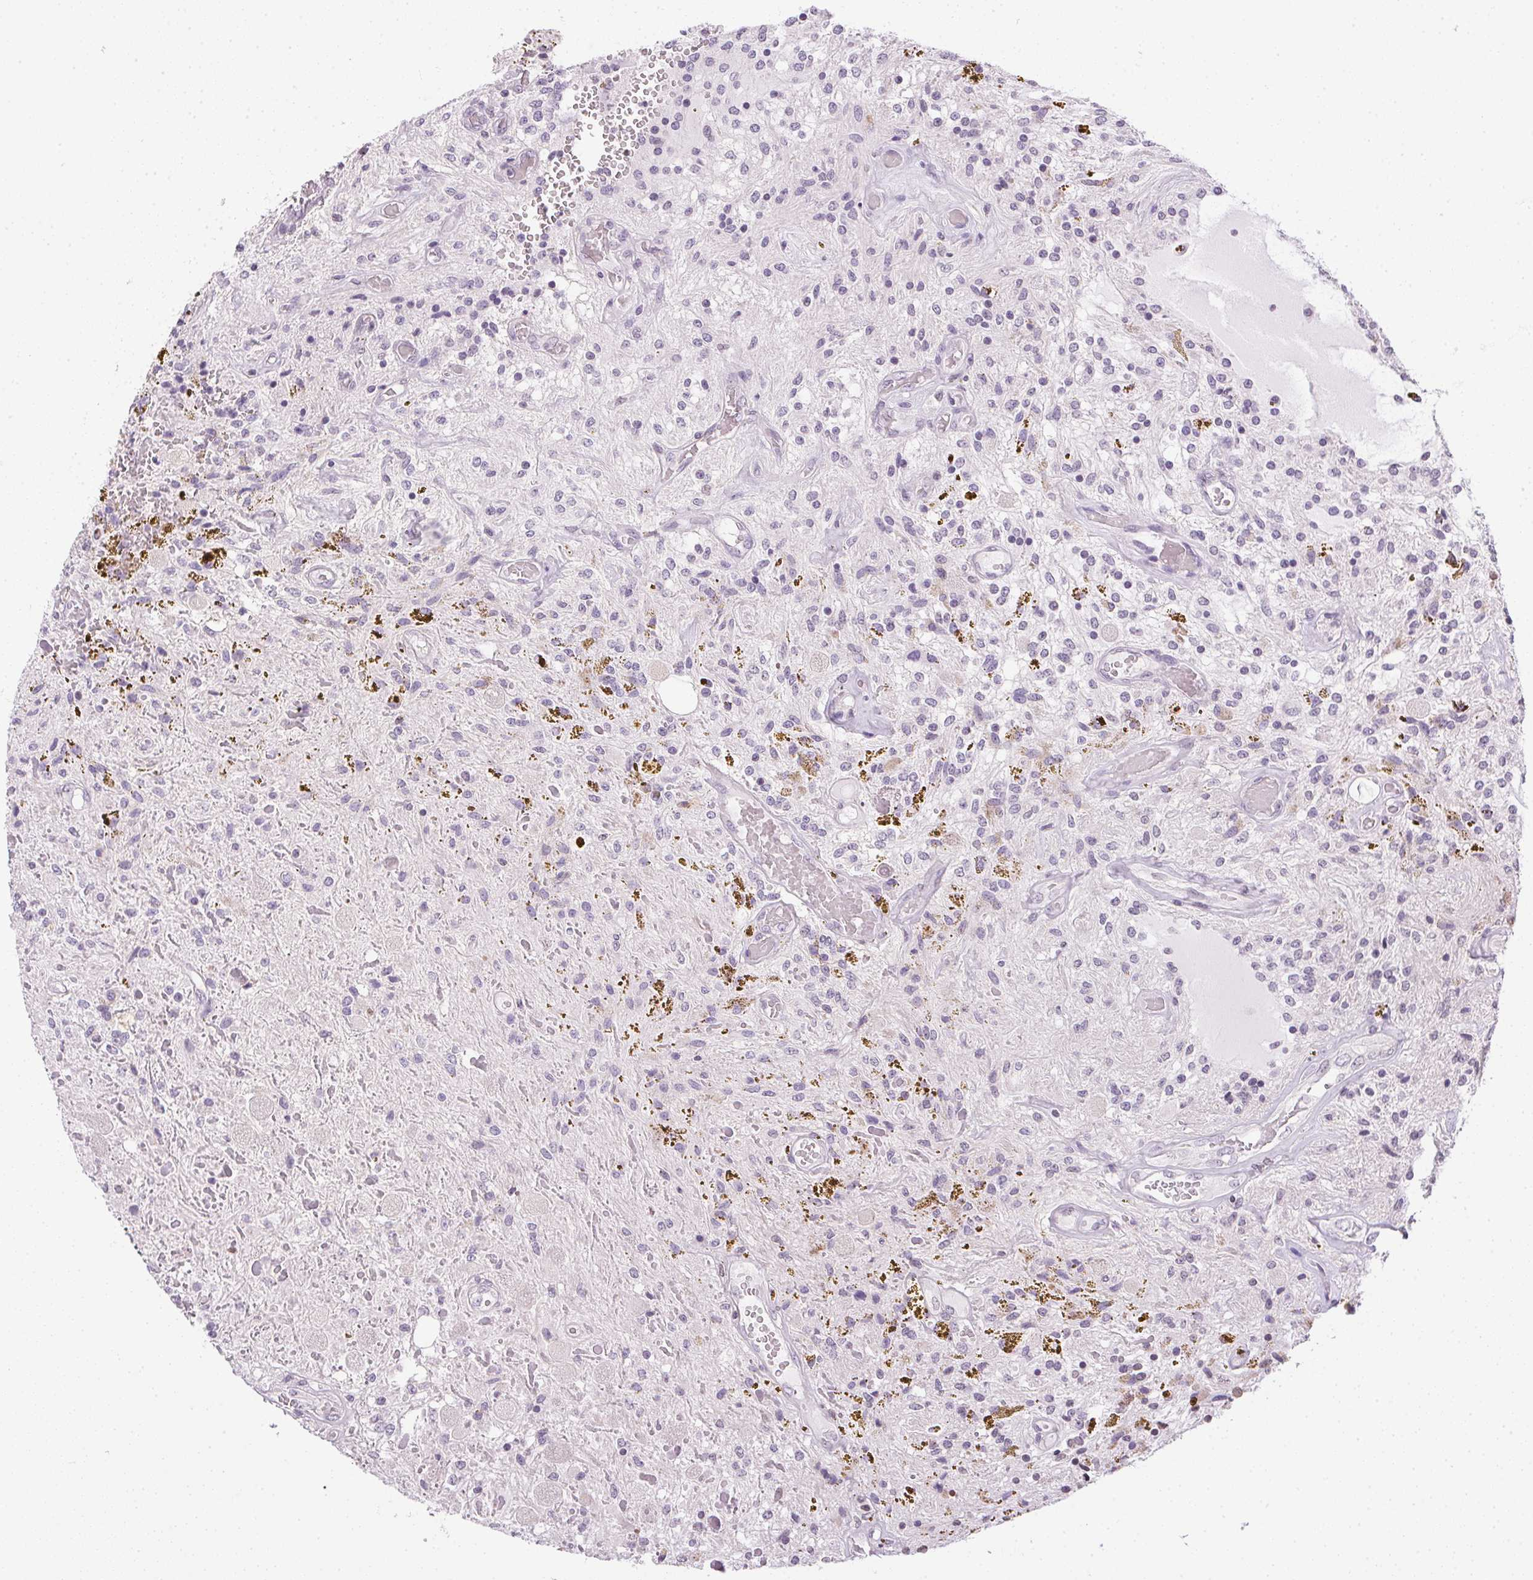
{"staining": {"intensity": "negative", "quantity": "none", "location": "none"}, "tissue": "glioma", "cell_type": "Tumor cells", "image_type": "cancer", "snomed": [{"axis": "morphology", "description": "Glioma, malignant, Low grade"}, {"axis": "topography", "description": "Cerebellum"}], "caption": "Micrograph shows no significant protein positivity in tumor cells of malignant glioma (low-grade).", "gene": "PRL", "patient": {"sex": "female", "age": 14}}